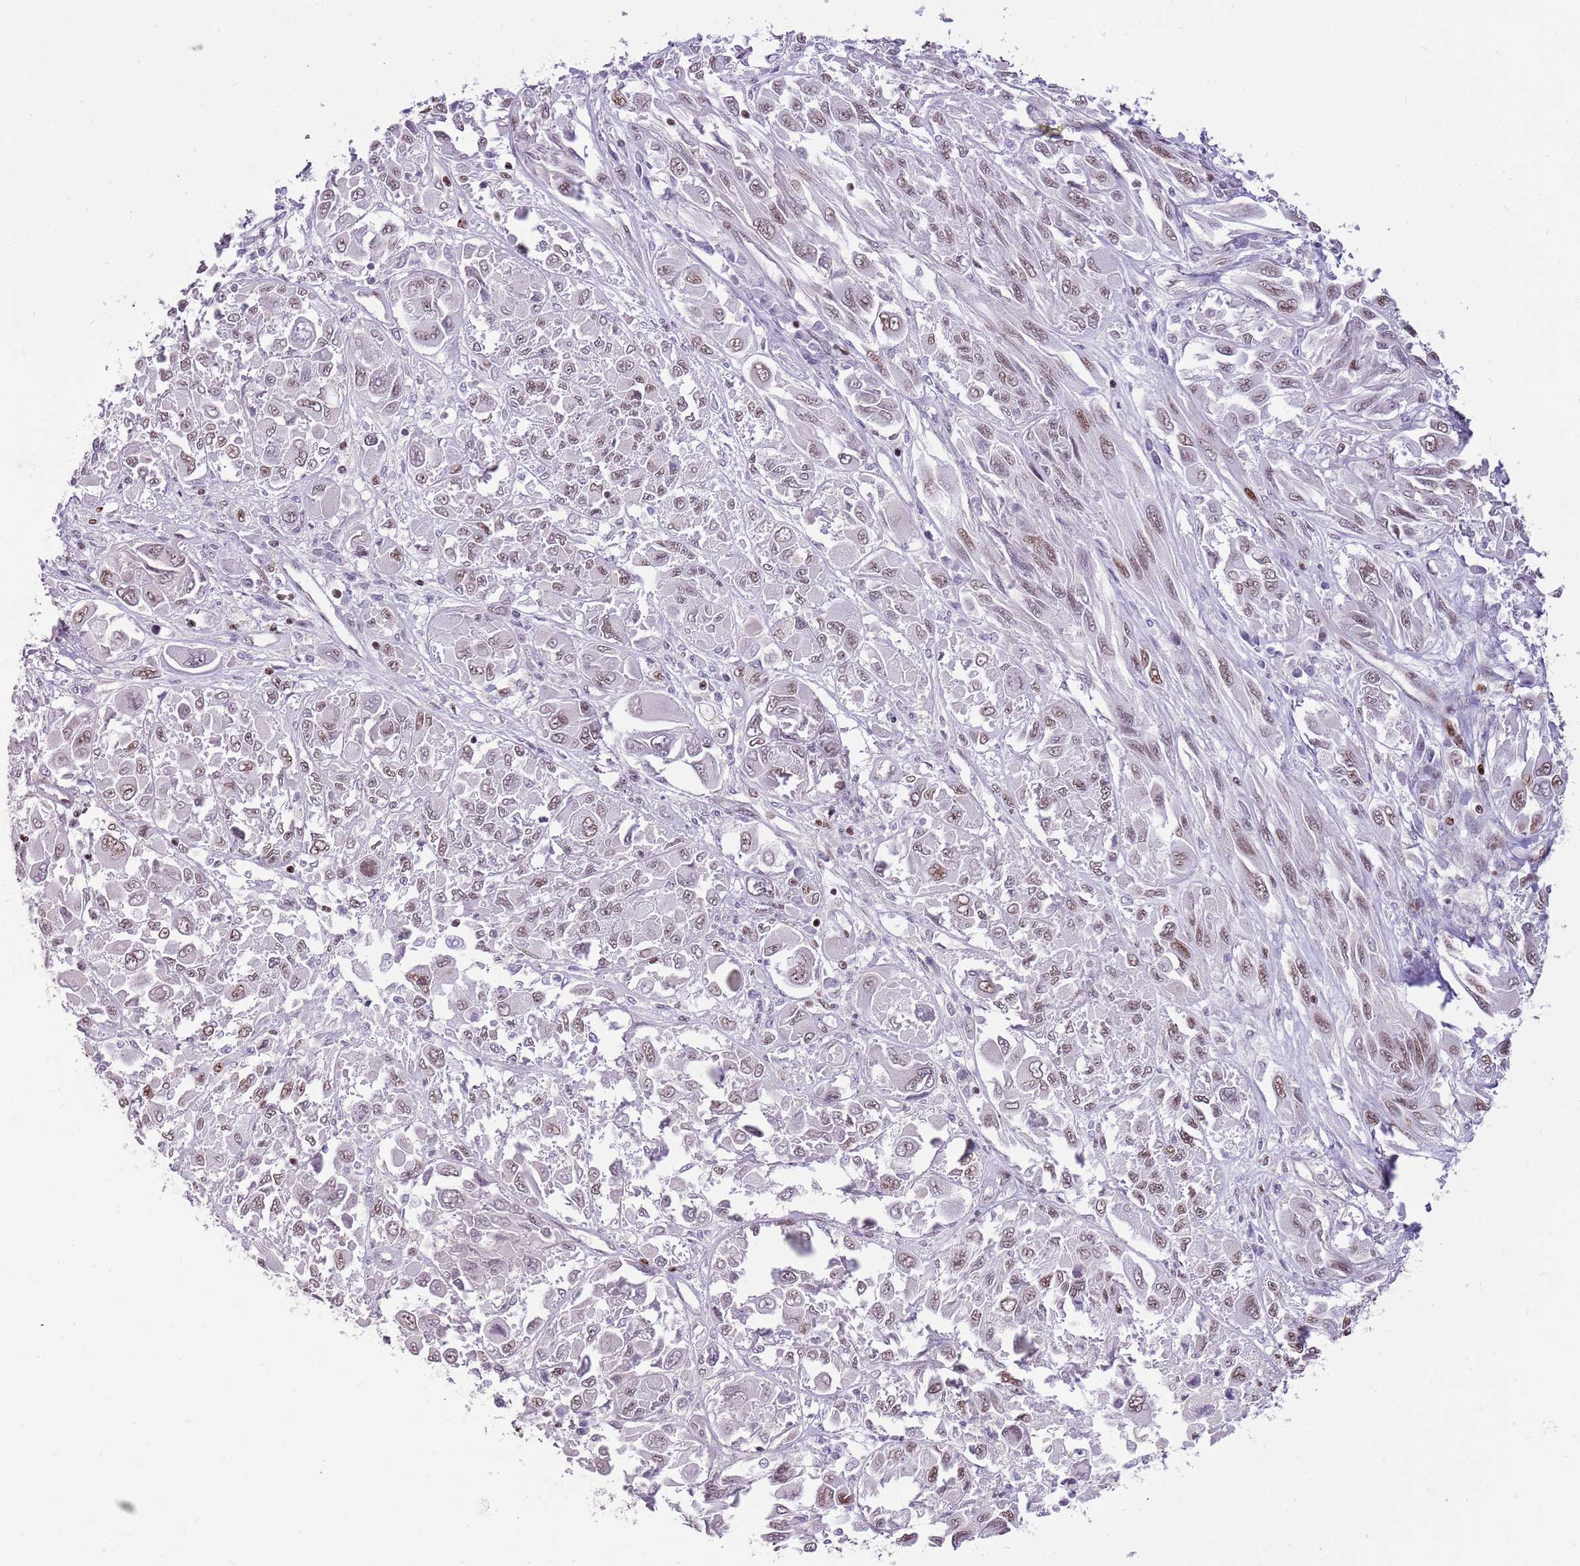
{"staining": {"intensity": "weak", "quantity": ">75%", "location": "nuclear"}, "tissue": "melanoma", "cell_type": "Tumor cells", "image_type": "cancer", "snomed": [{"axis": "morphology", "description": "Malignant melanoma, NOS"}, {"axis": "topography", "description": "Skin"}], "caption": "Immunohistochemical staining of human malignant melanoma demonstrates weak nuclear protein staining in about >75% of tumor cells.", "gene": "WASHC4", "patient": {"sex": "female", "age": 91}}